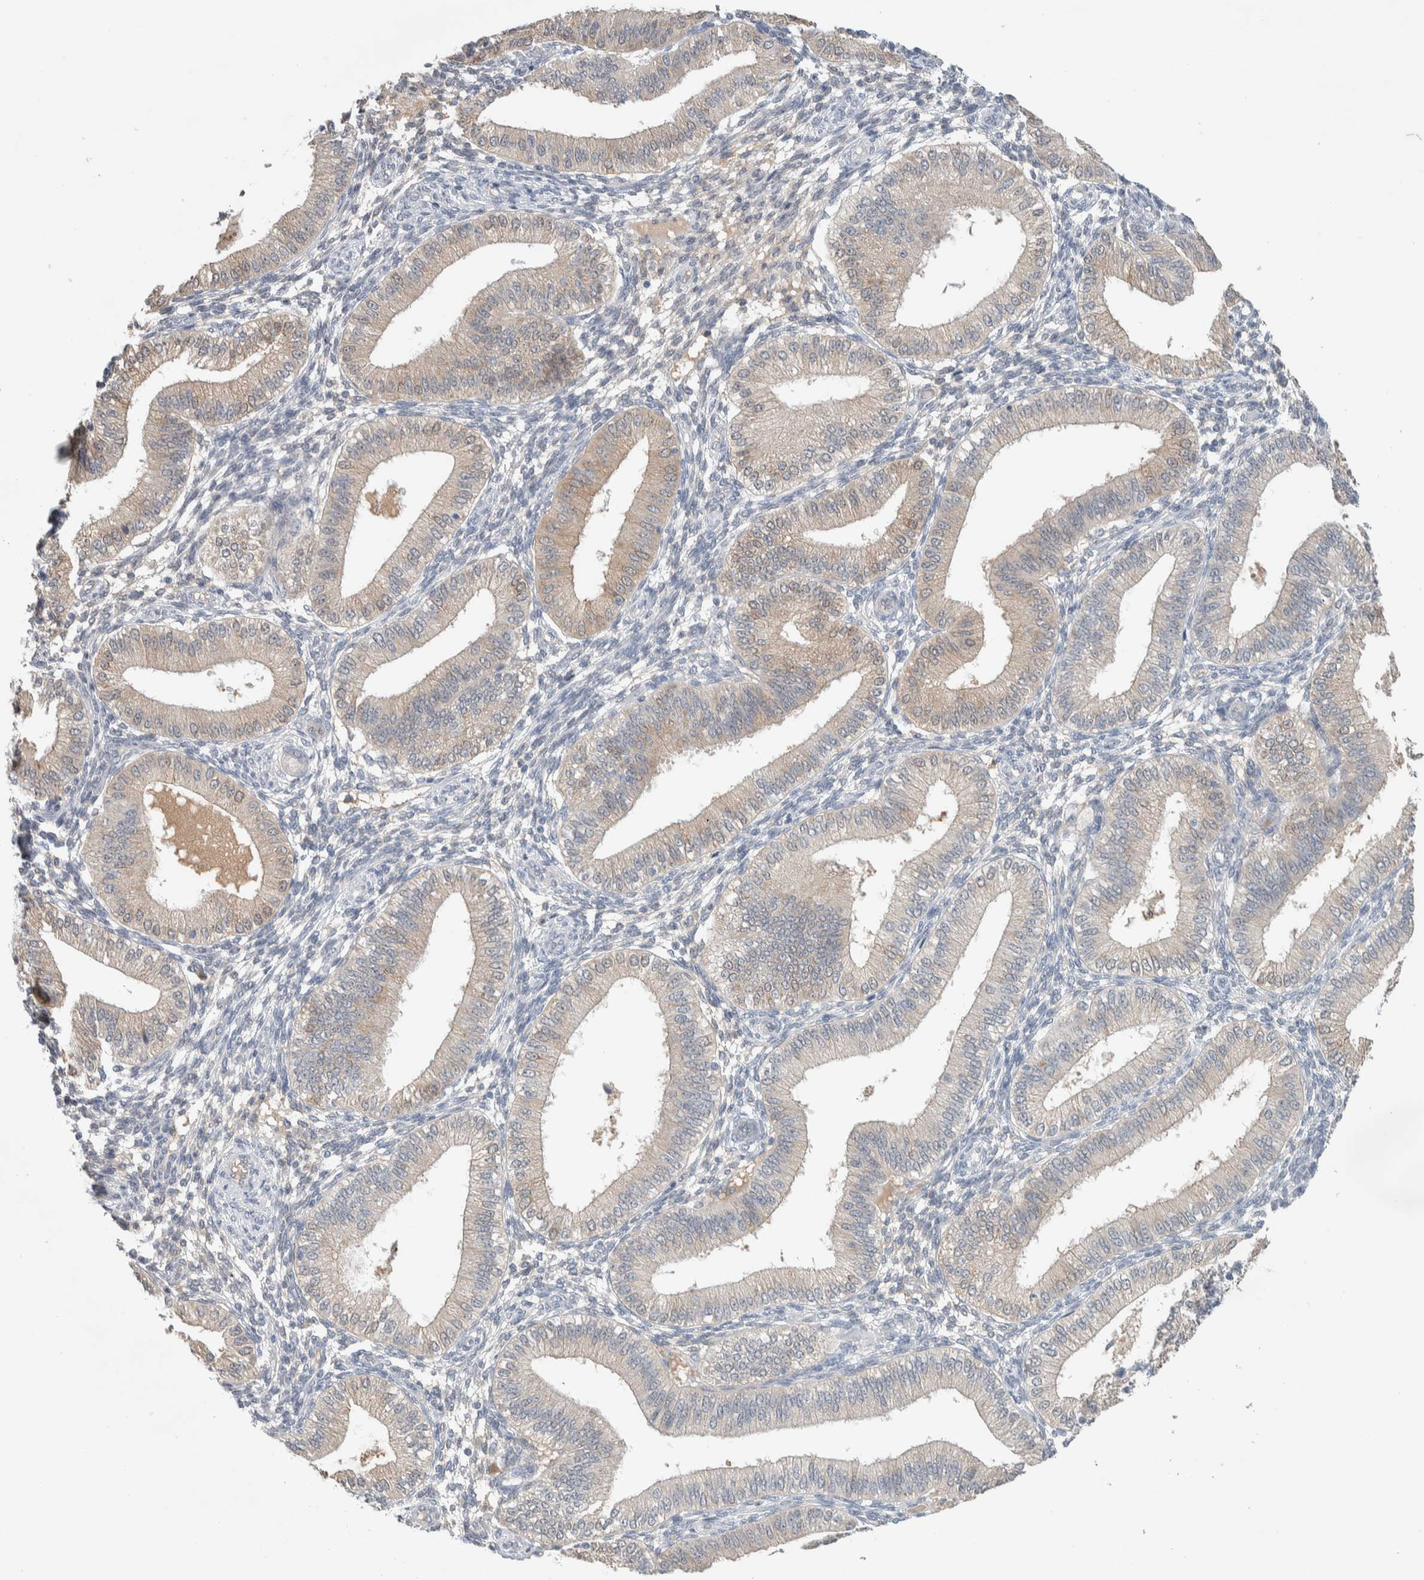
{"staining": {"intensity": "negative", "quantity": "none", "location": "none"}, "tissue": "endometrium", "cell_type": "Cells in endometrial stroma", "image_type": "normal", "snomed": [{"axis": "morphology", "description": "Normal tissue, NOS"}, {"axis": "topography", "description": "Endometrium"}], "caption": "High power microscopy histopathology image of an IHC photomicrograph of unremarkable endometrium, revealing no significant expression in cells in endometrial stroma.", "gene": "DEPTOR", "patient": {"sex": "female", "age": 39}}